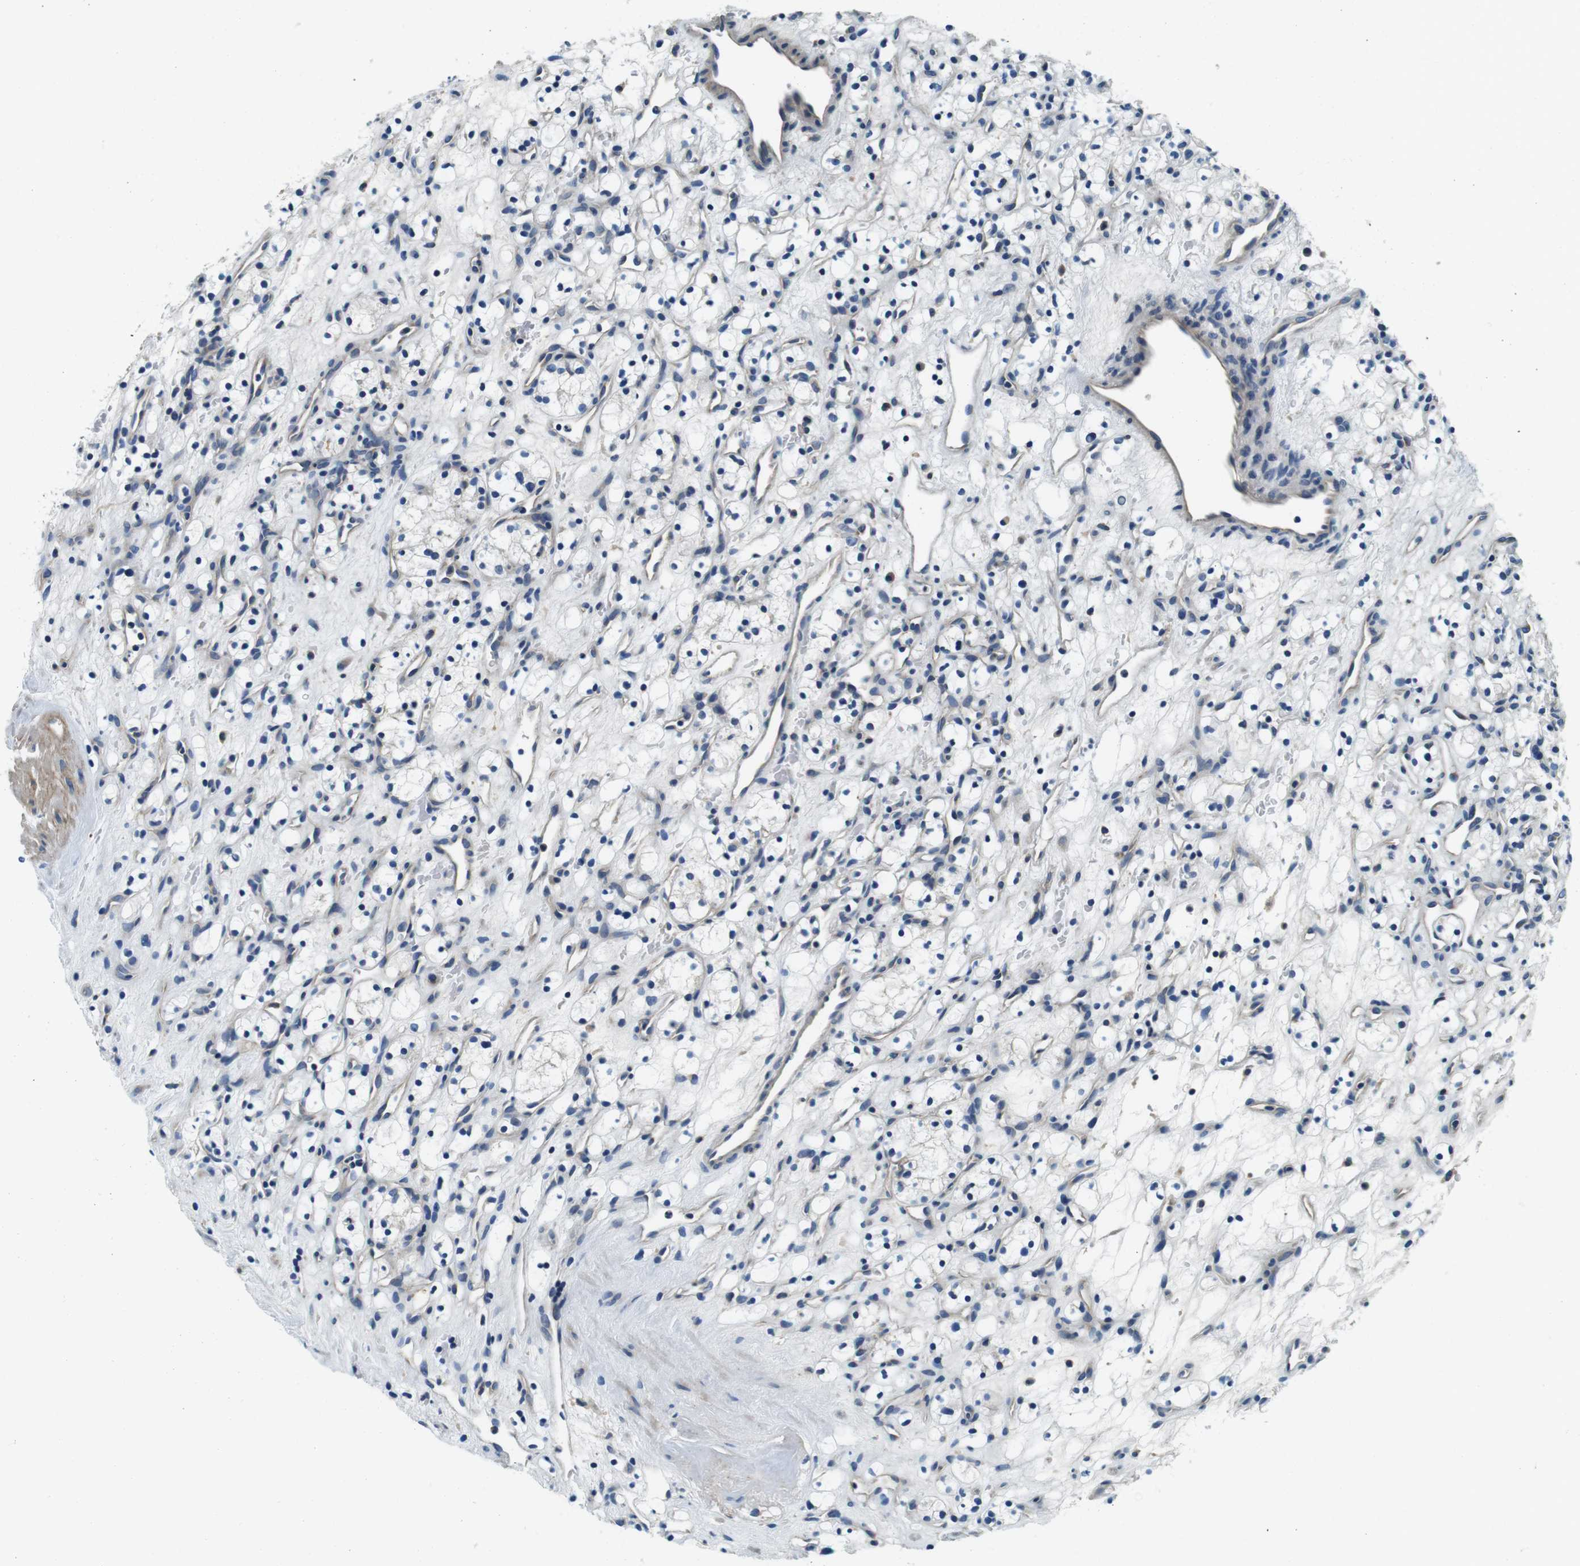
{"staining": {"intensity": "negative", "quantity": "none", "location": "none"}, "tissue": "renal cancer", "cell_type": "Tumor cells", "image_type": "cancer", "snomed": [{"axis": "morphology", "description": "Adenocarcinoma, NOS"}, {"axis": "topography", "description": "Kidney"}], "caption": "A photomicrograph of renal cancer stained for a protein reveals no brown staining in tumor cells.", "gene": "DTNA", "patient": {"sex": "female", "age": 60}}